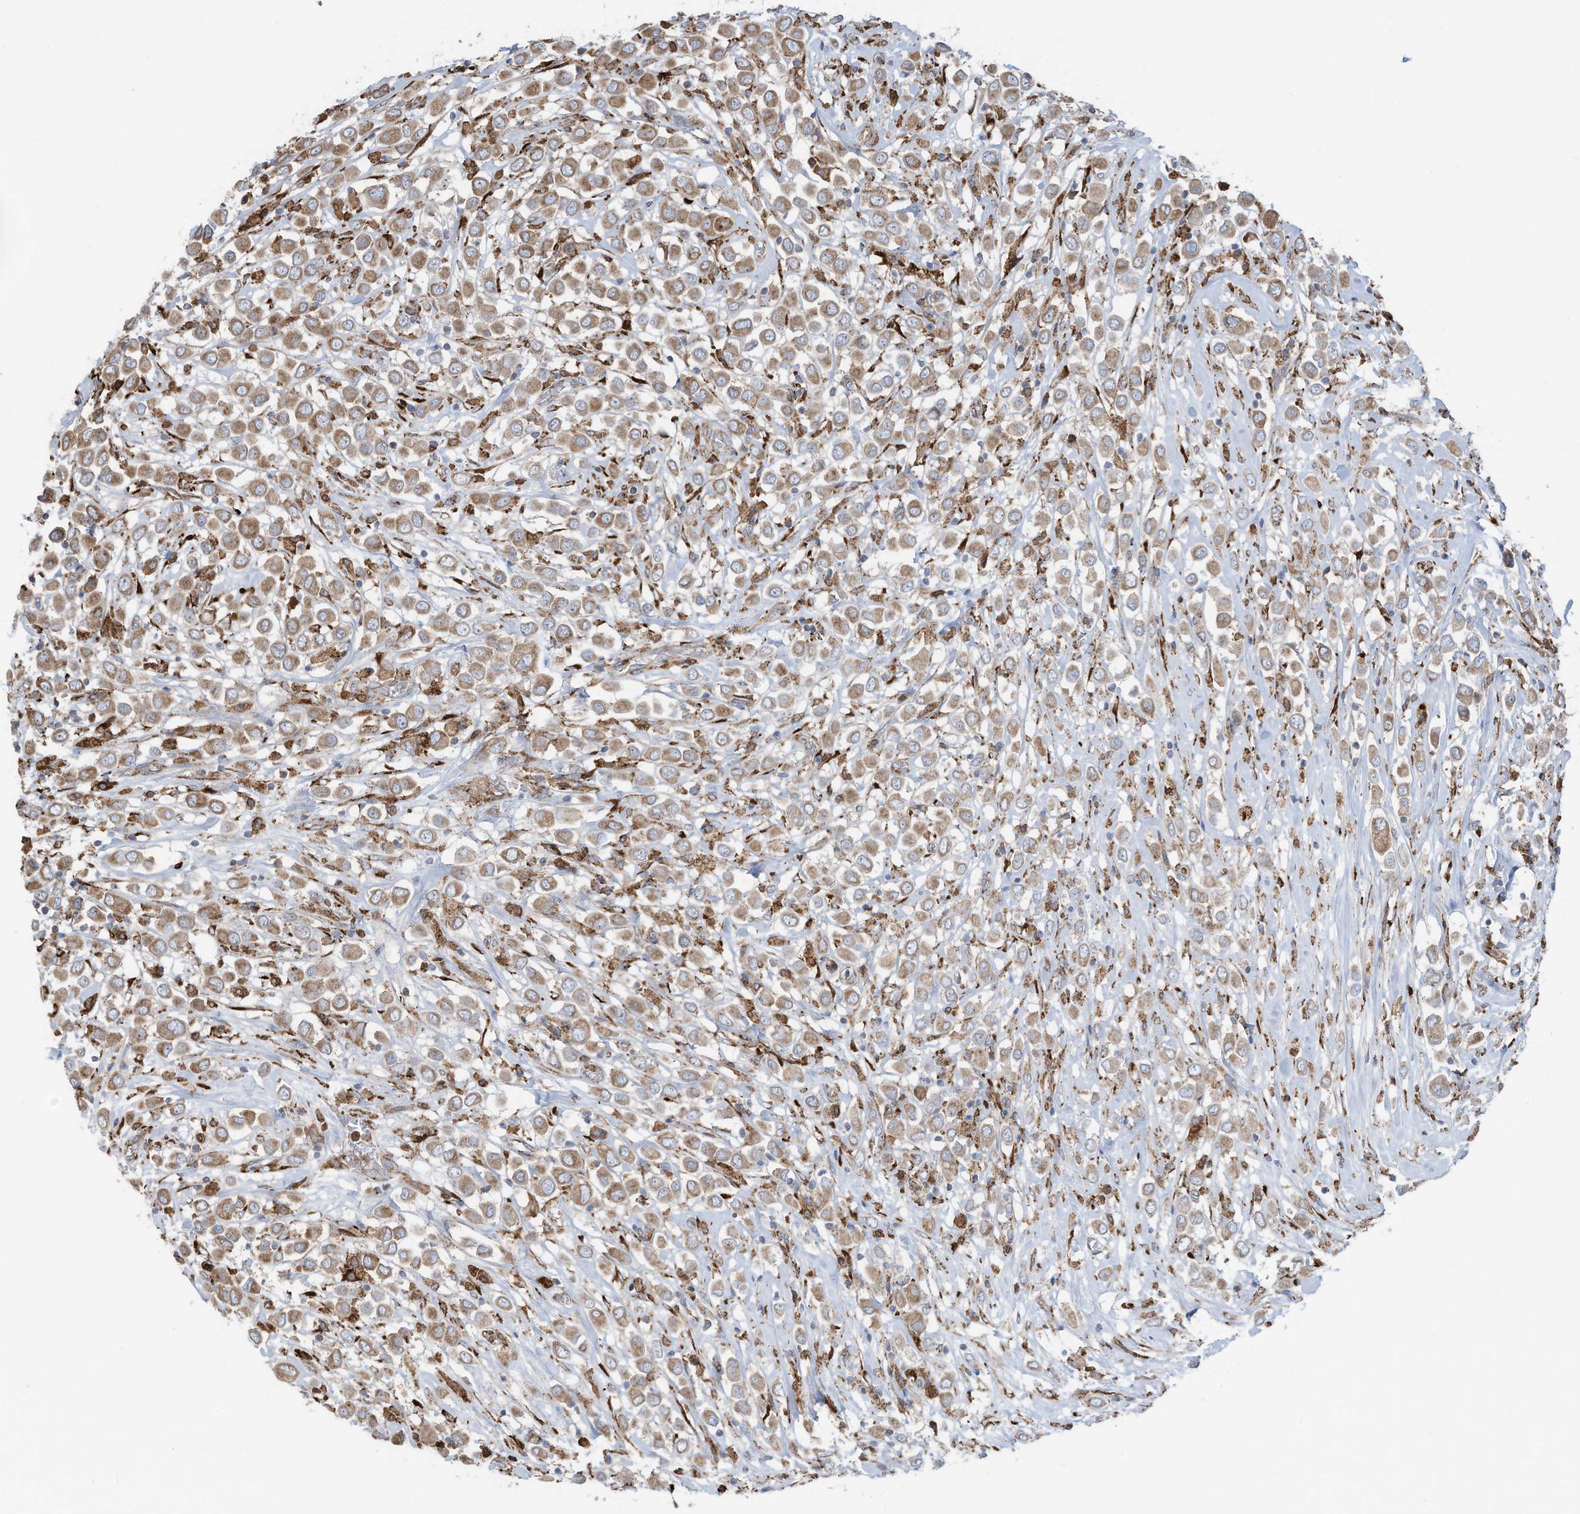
{"staining": {"intensity": "moderate", "quantity": ">75%", "location": "cytoplasmic/membranous"}, "tissue": "breast cancer", "cell_type": "Tumor cells", "image_type": "cancer", "snomed": [{"axis": "morphology", "description": "Duct carcinoma"}, {"axis": "topography", "description": "Breast"}], "caption": "Immunohistochemical staining of breast invasive ductal carcinoma exhibits moderate cytoplasmic/membranous protein staining in approximately >75% of tumor cells.", "gene": "ZNF354C", "patient": {"sex": "female", "age": 61}}